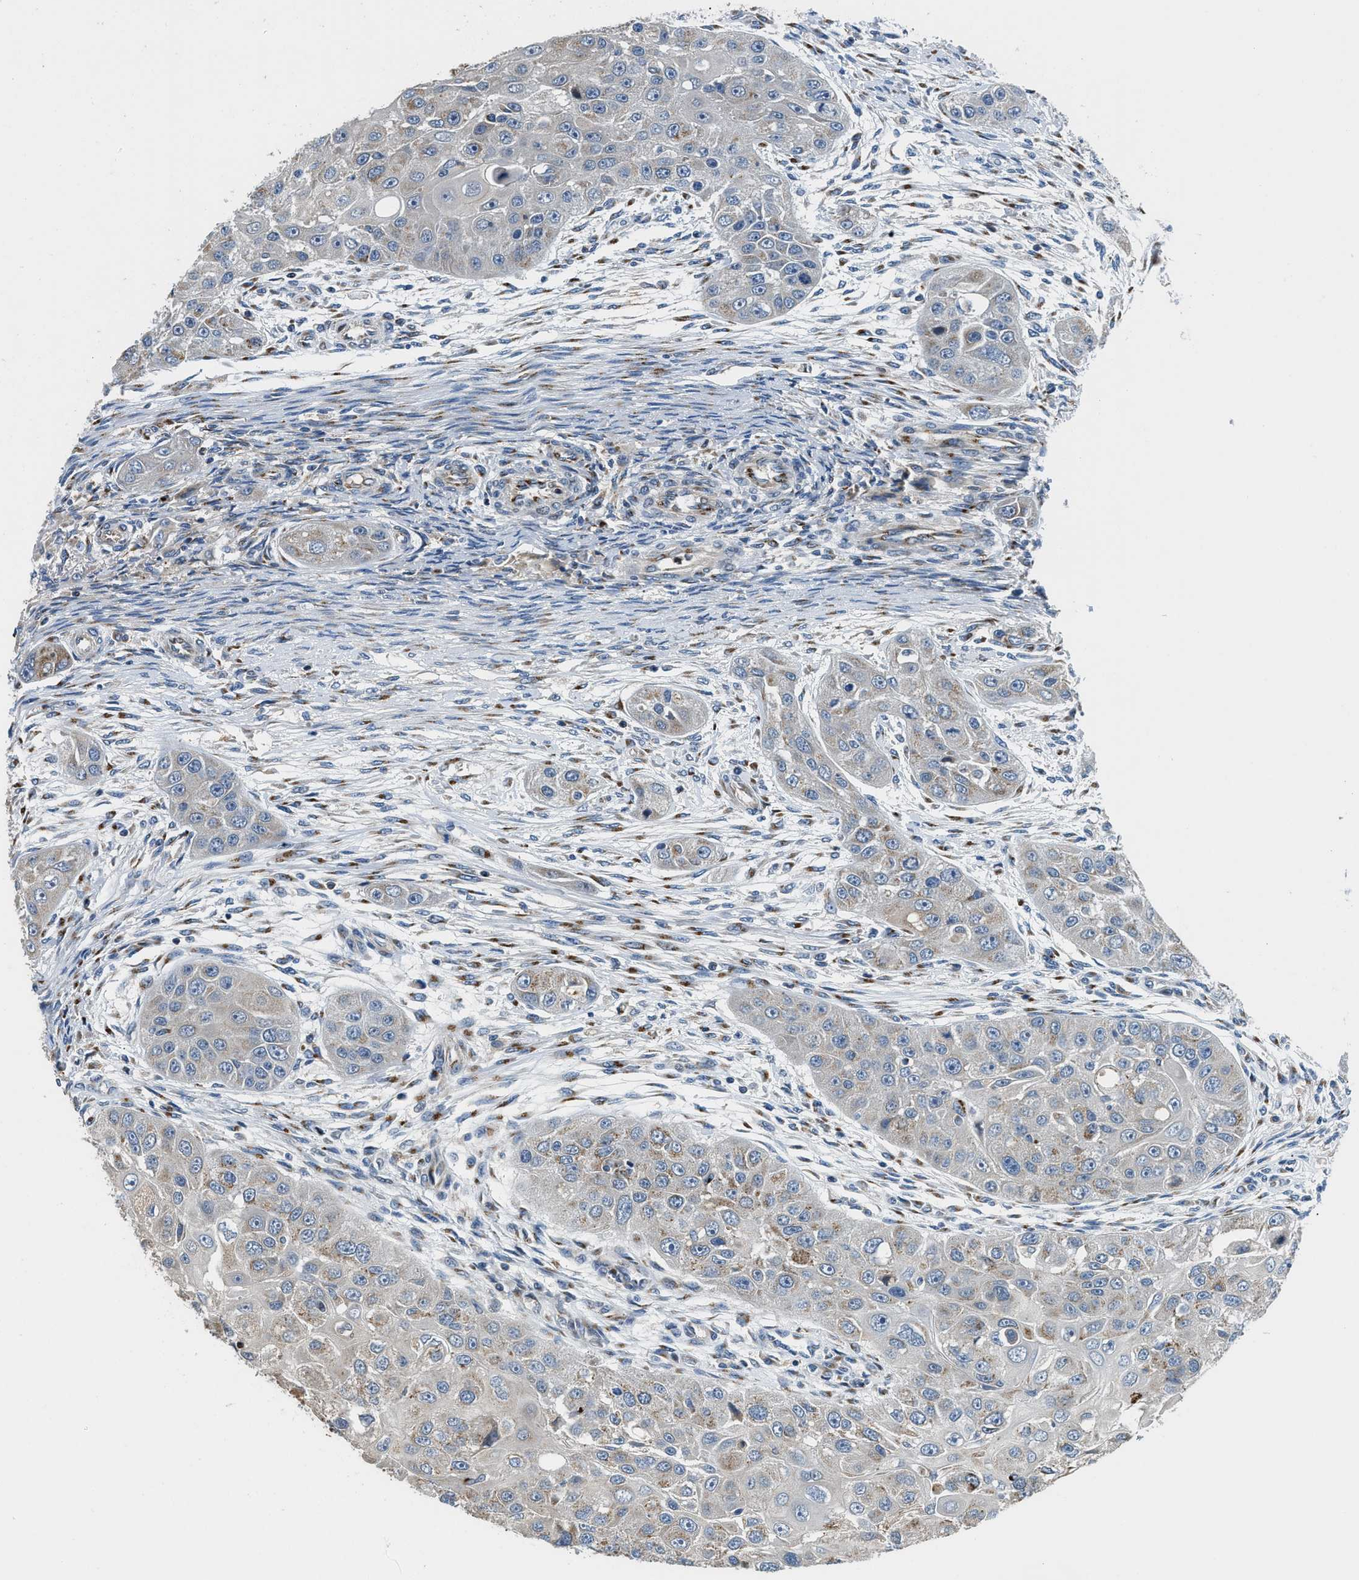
{"staining": {"intensity": "weak", "quantity": "25%-75%", "location": "cytoplasmic/membranous"}, "tissue": "head and neck cancer", "cell_type": "Tumor cells", "image_type": "cancer", "snomed": [{"axis": "morphology", "description": "Normal tissue, NOS"}, {"axis": "morphology", "description": "Squamous cell carcinoma, NOS"}, {"axis": "topography", "description": "Skeletal muscle"}, {"axis": "topography", "description": "Head-Neck"}], "caption": "Brown immunohistochemical staining in human head and neck cancer (squamous cell carcinoma) displays weak cytoplasmic/membranous expression in about 25%-75% of tumor cells.", "gene": "FUT8", "patient": {"sex": "male", "age": 51}}